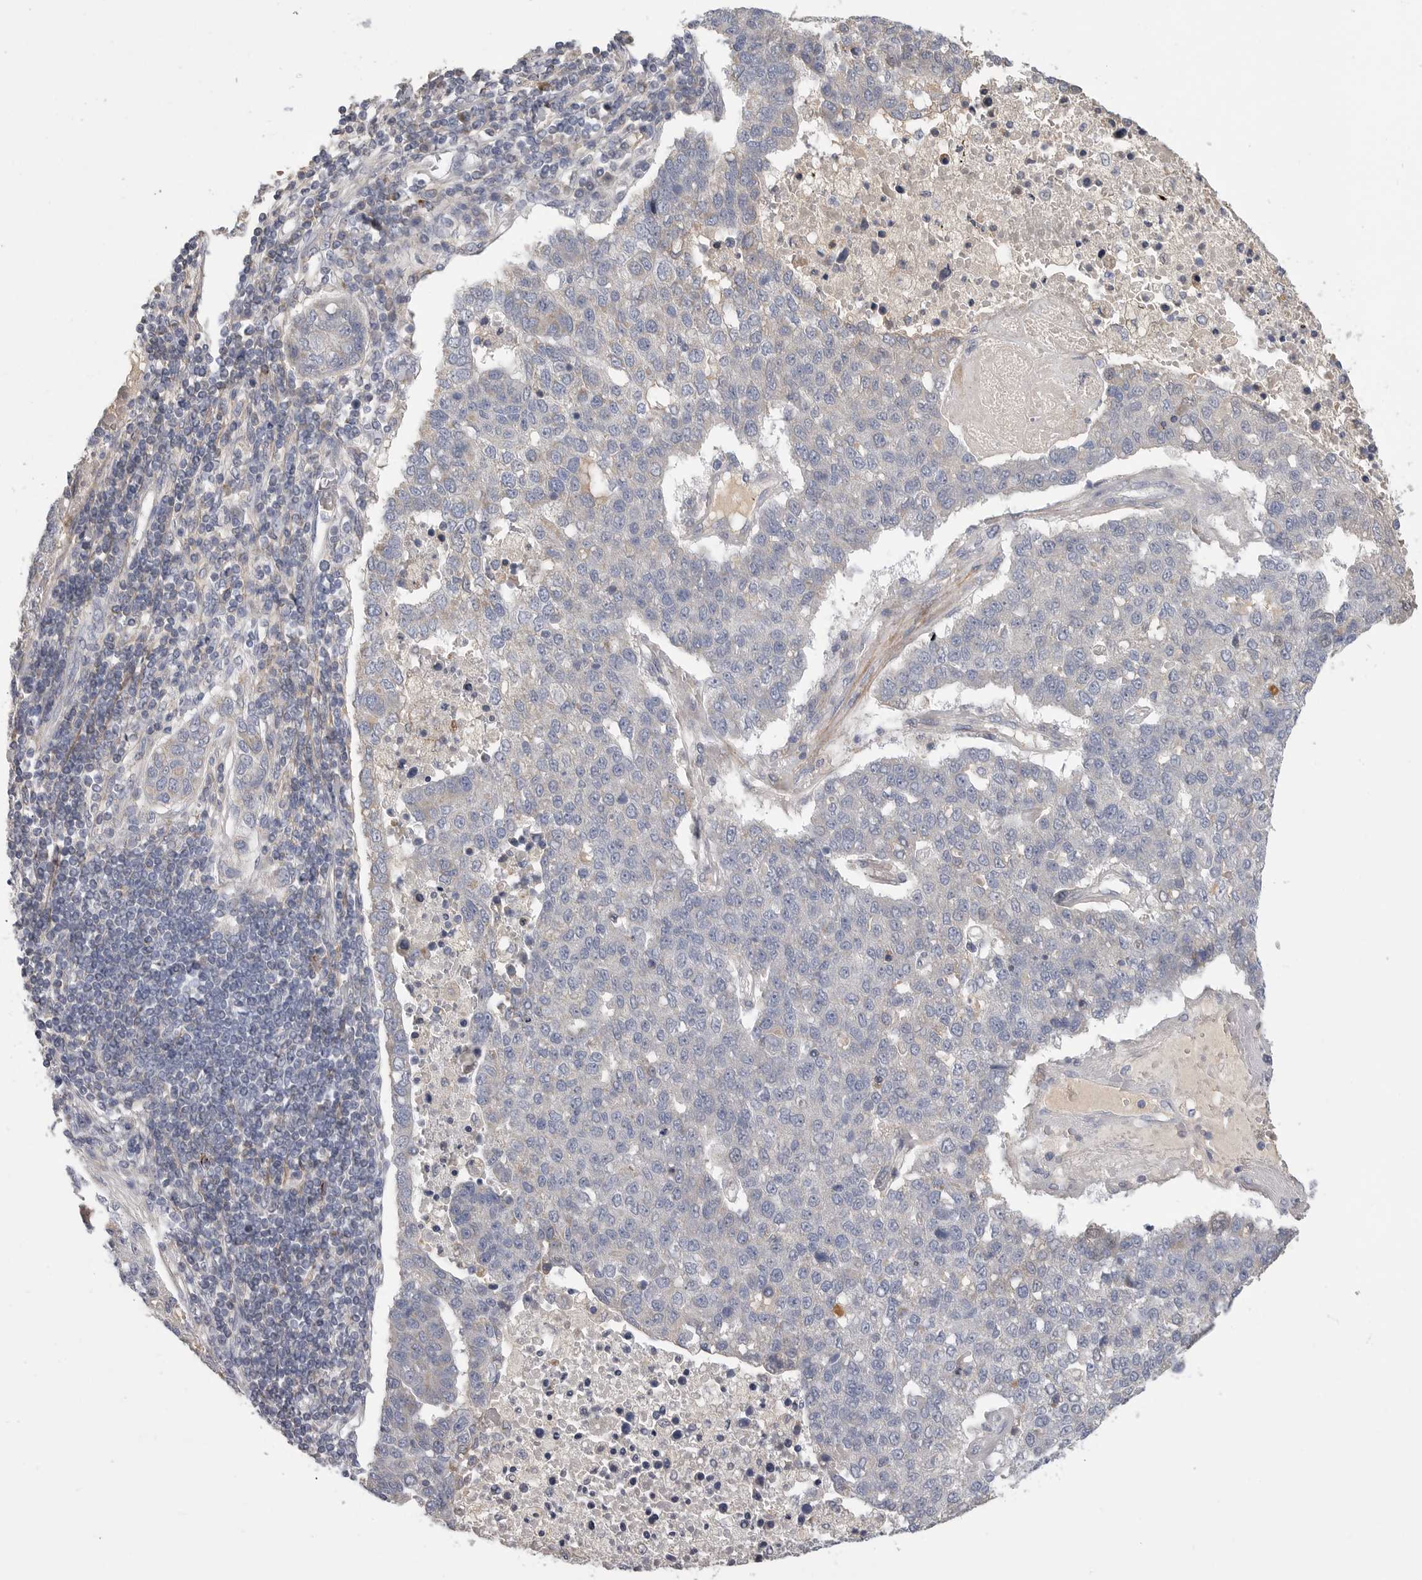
{"staining": {"intensity": "negative", "quantity": "none", "location": "none"}, "tissue": "pancreatic cancer", "cell_type": "Tumor cells", "image_type": "cancer", "snomed": [{"axis": "morphology", "description": "Adenocarcinoma, NOS"}, {"axis": "topography", "description": "Pancreas"}], "caption": "DAB (3,3'-diaminobenzidine) immunohistochemical staining of pancreatic adenocarcinoma demonstrates no significant expression in tumor cells. (Immunohistochemistry, brightfield microscopy, high magnification).", "gene": "SDC3", "patient": {"sex": "female", "age": 61}}